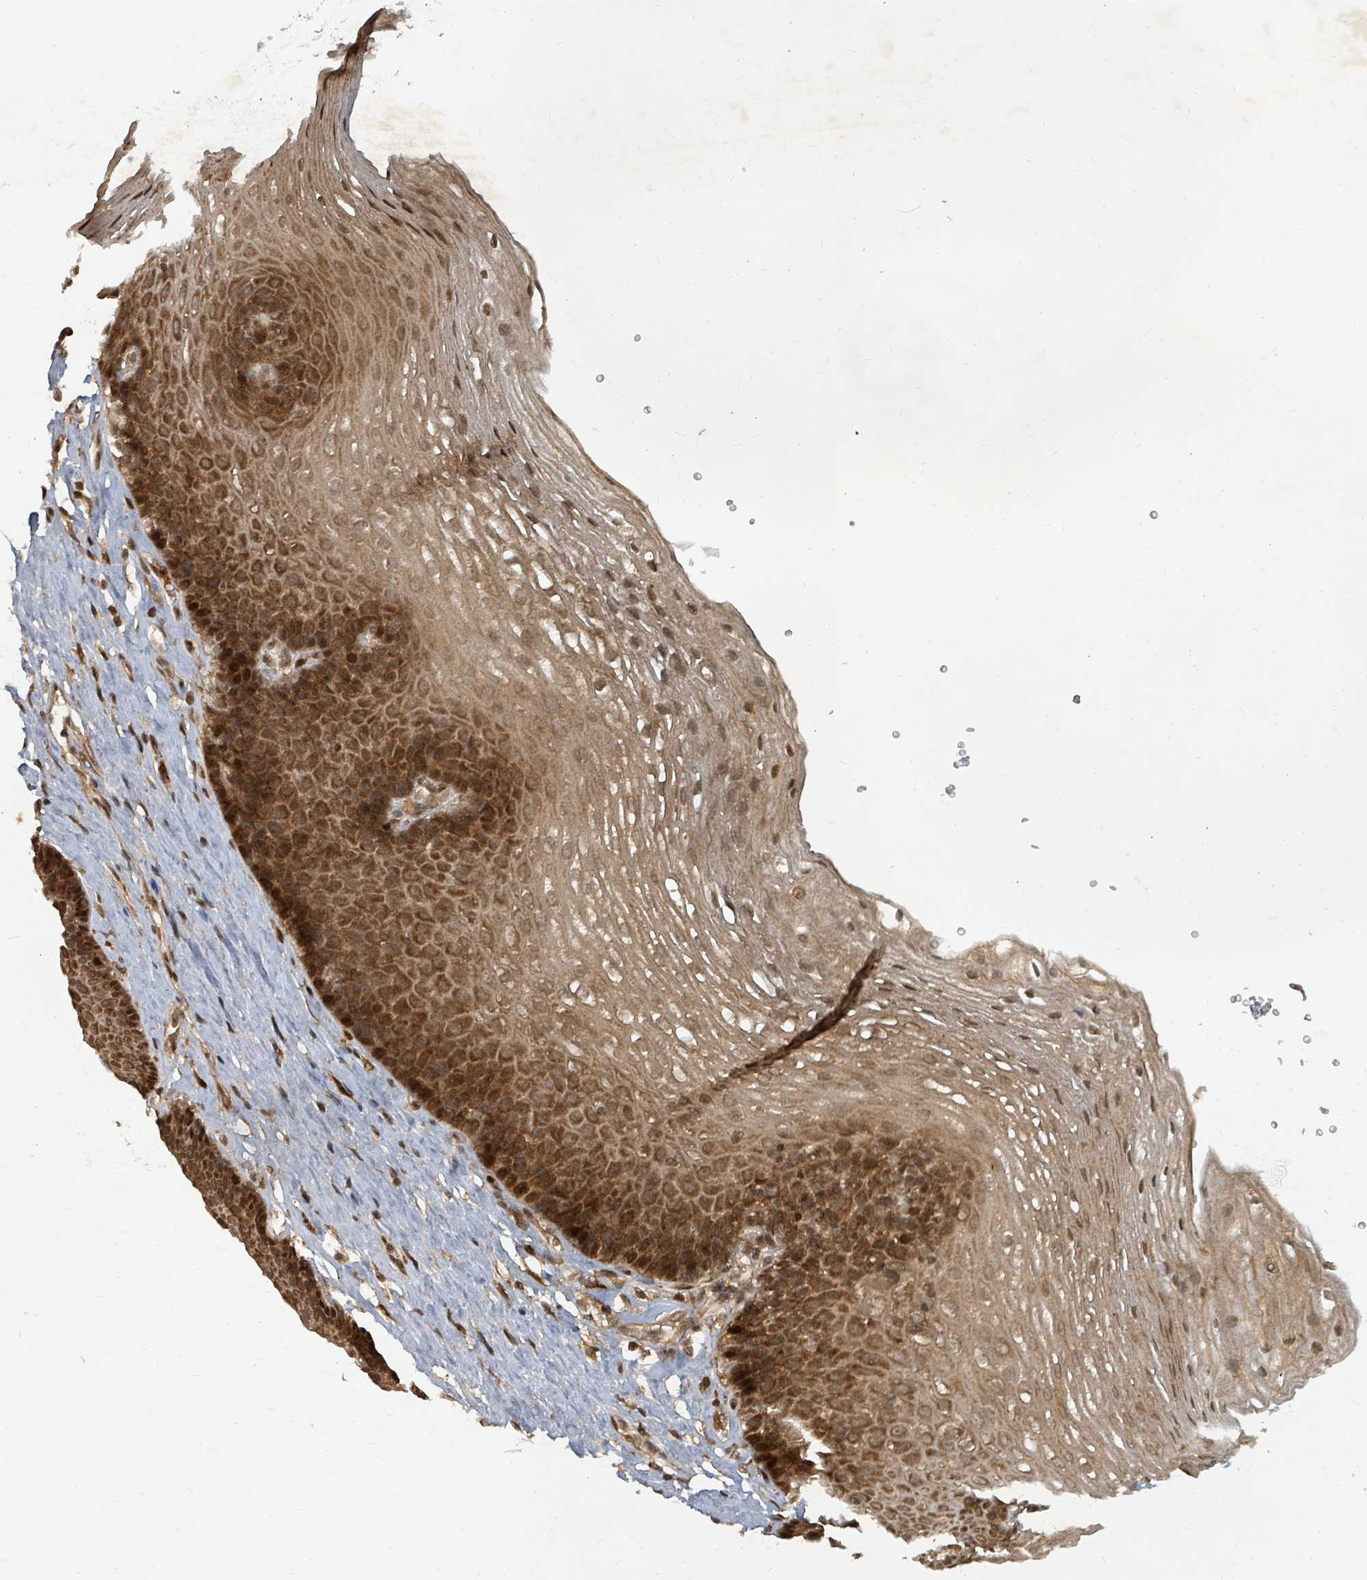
{"staining": {"intensity": "strong", "quantity": ">75%", "location": "cytoplasmic/membranous,nuclear"}, "tissue": "esophagus", "cell_type": "Squamous epithelial cells", "image_type": "normal", "snomed": [{"axis": "morphology", "description": "Normal tissue, NOS"}, {"axis": "topography", "description": "Esophagus"}], "caption": "Immunohistochemical staining of normal human esophagus shows high levels of strong cytoplasmic/membranous,nuclear positivity in about >75% of squamous epithelial cells.", "gene": "KDM4E", "patient": {"sex": "female", "age": 66}}